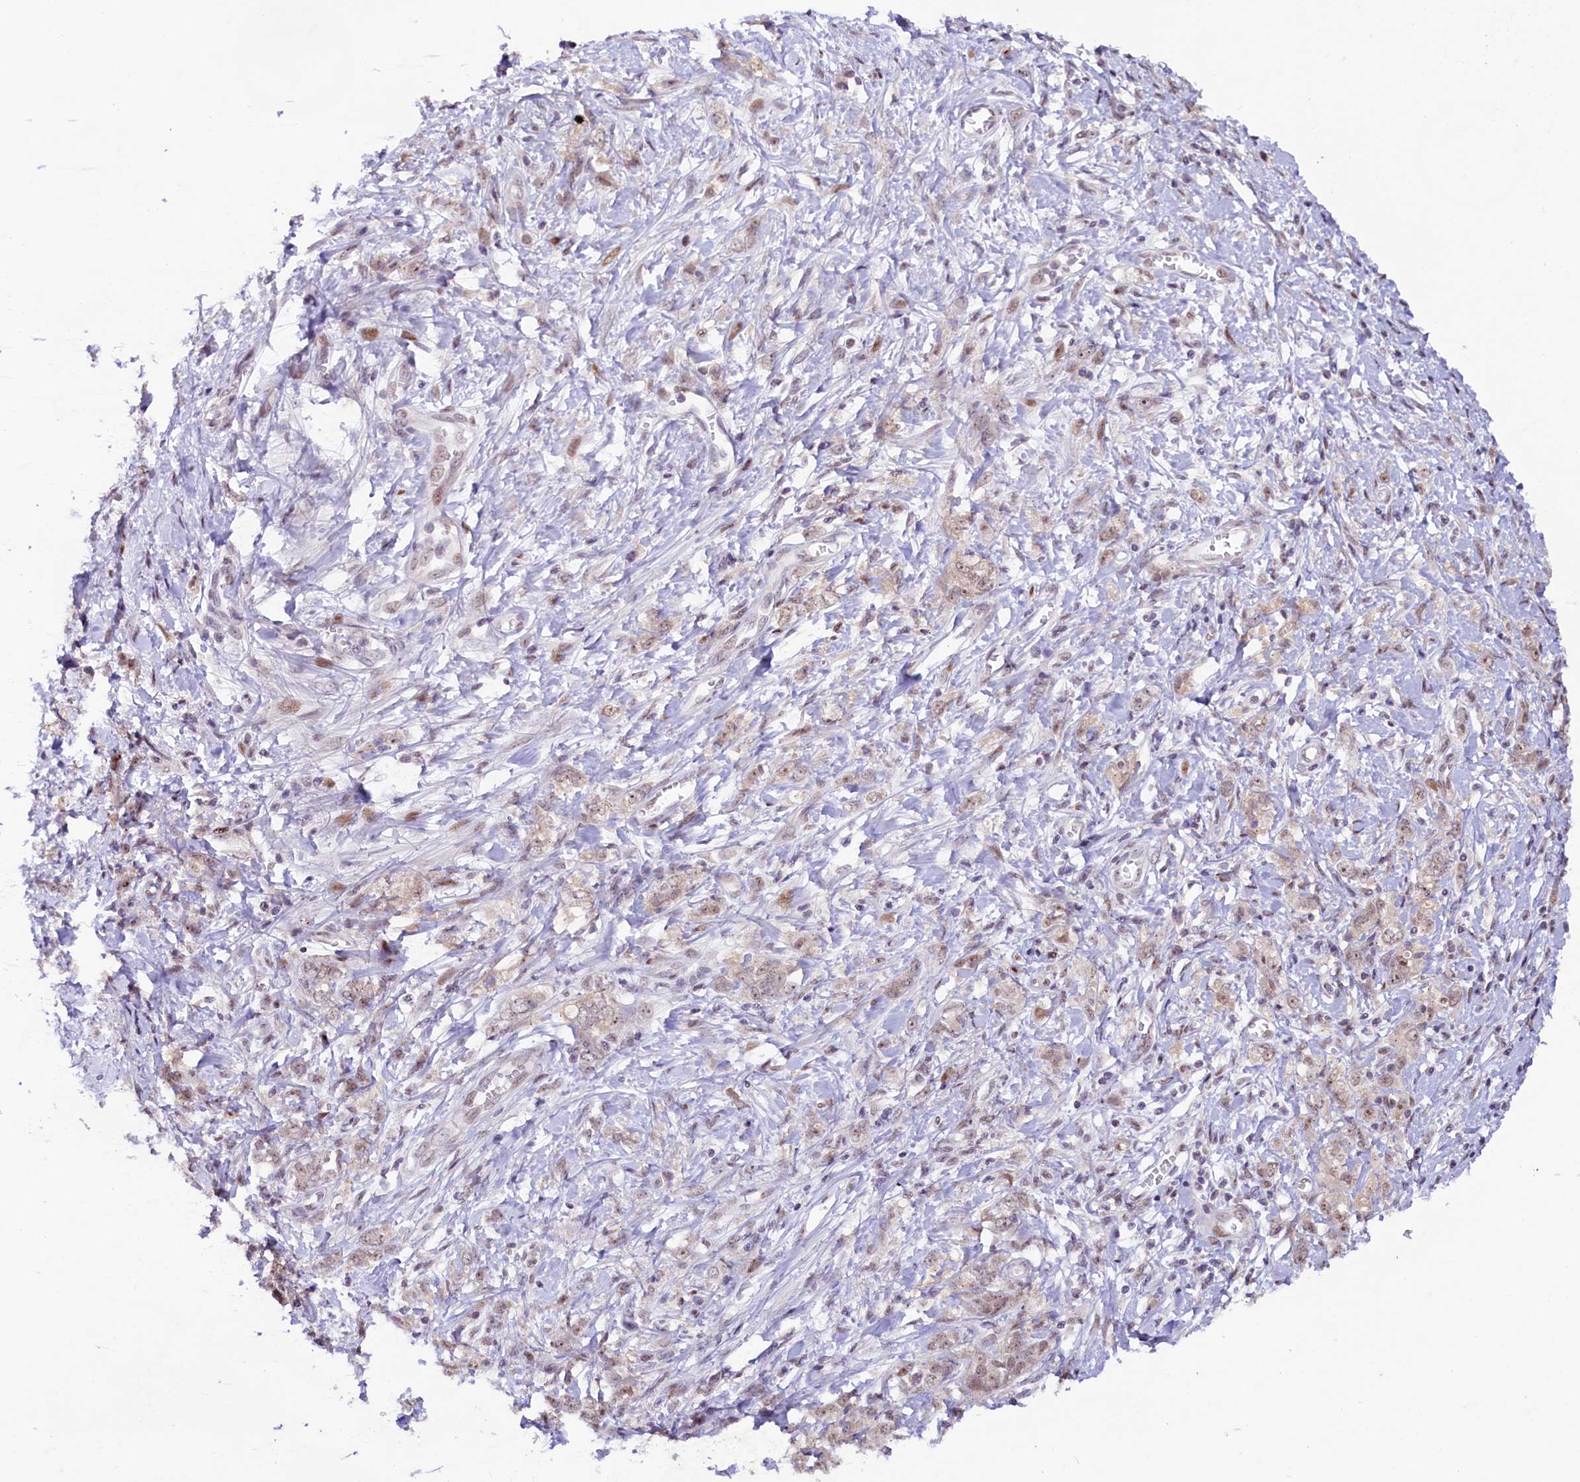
{"staining": {"intensity": "weak", "quantity": ">75%", "location": "nuclear"}, "tissue": "stomach cancer", "cell_type": "Tumor cells", "image_type": "cancer", "snomed": [{"axis": "morphology", "description": "Adenocarcinoma, NOS"}, {"axis": "topography", "description": "Stomach"}], "caption": "Stomach adenocarcinoma stained with DAB immunohistochemistry displays low levels of weak nuclear expression in approximately >75% of tumor cells. (DAB = brown stain, brightfield microscopy at high magnification).", "gene": "ANKS3", "patient": {"sex": "female", "age": 76}}